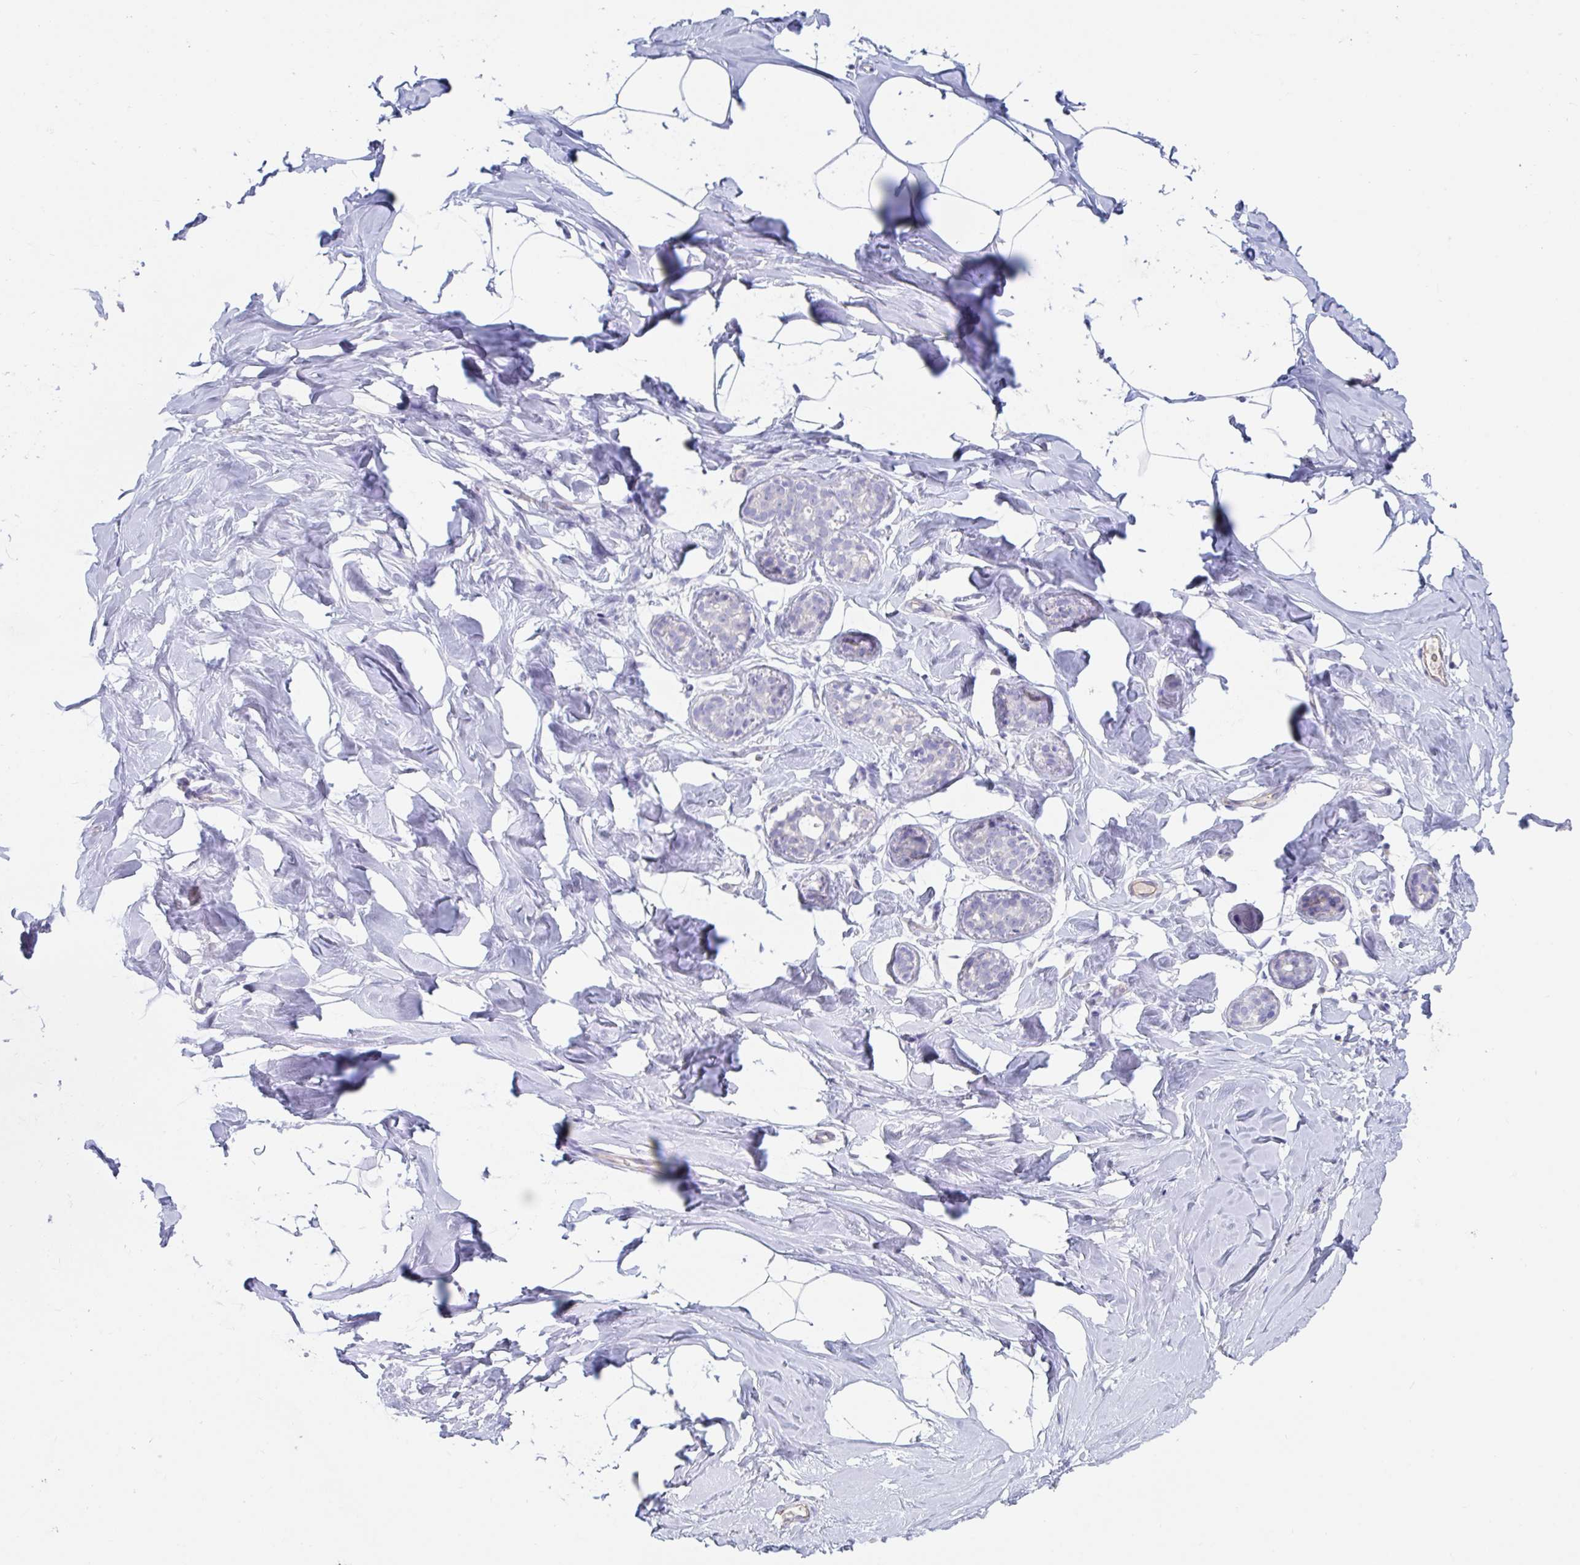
{"staining": {"intensity": "negative", "quantity": "none", "location": "none"}, "tissue": "breast", "cell_type": "Adipocytes", "image_type": "normal", "snomed": [{"axis": "morphology", "description": "Normal tissue, NOS"}, {"axis": "topography", "description": "Breast"}], "caption": "DAB (3,3'-diaminobenzidine) immunohistochemical staining of unremarkable human breast reveals no significant staining in adipocytes.", "gene": "ABHD16A", "patient": {"sex": "female", "age": 32}}